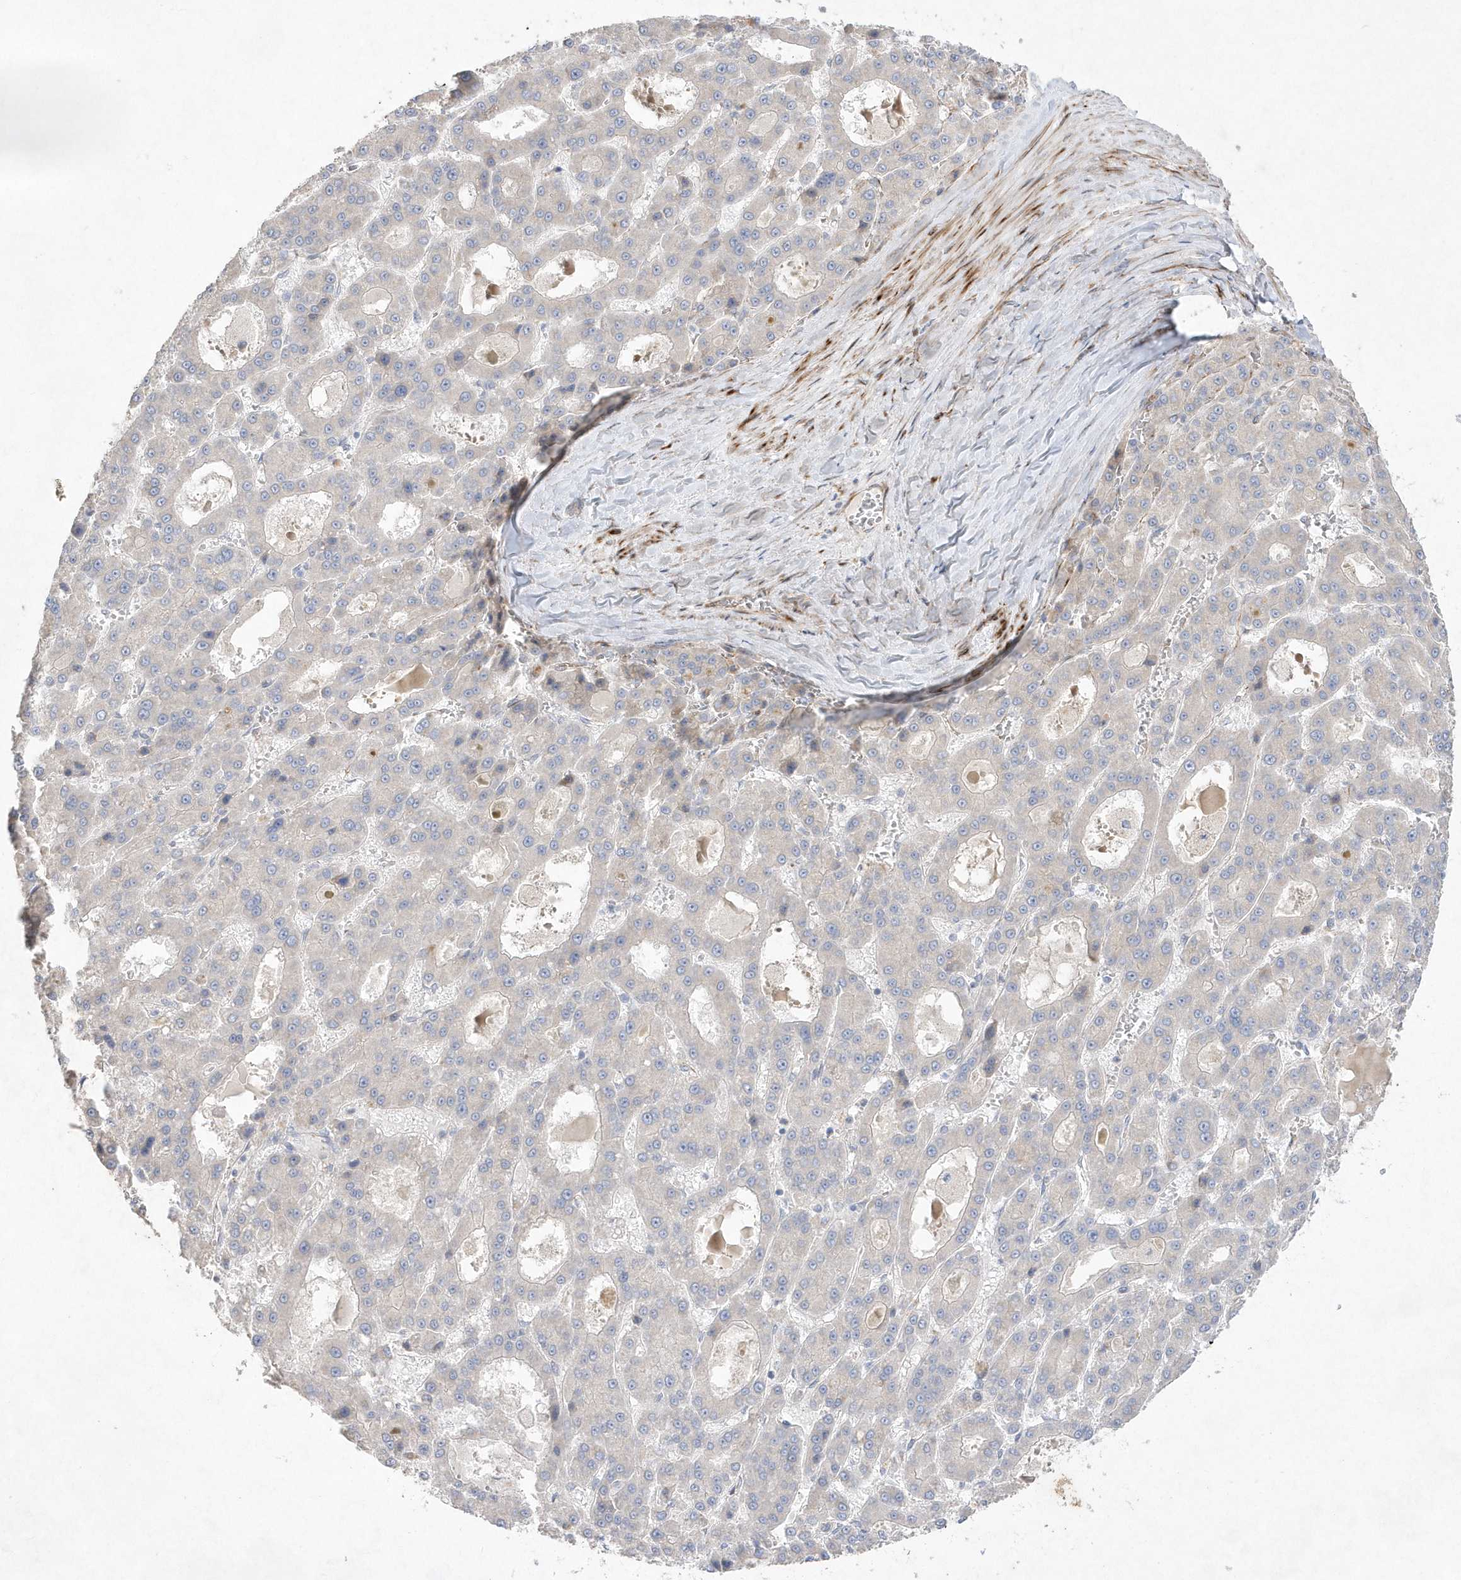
{"staining": {"intensity": "negative", "quantity": "none", "location": "none"}, "tissue": "liver cancer", "cell_type": "Tumor cells", "image_type": "cancer", "snomed": [{"axis": "morphology", "description": "Carcinoma, Hepatocellular, NOS"}, {"axis": "topography", "description": "Liver"}], "caption": "Liver cancer (hepatocellular carcinoma) stained for a protein using immunohistochemistry displays no staining tumor cells.", "gene": "TMEM132B", "patient": {"sex": "male", "age": 70}}